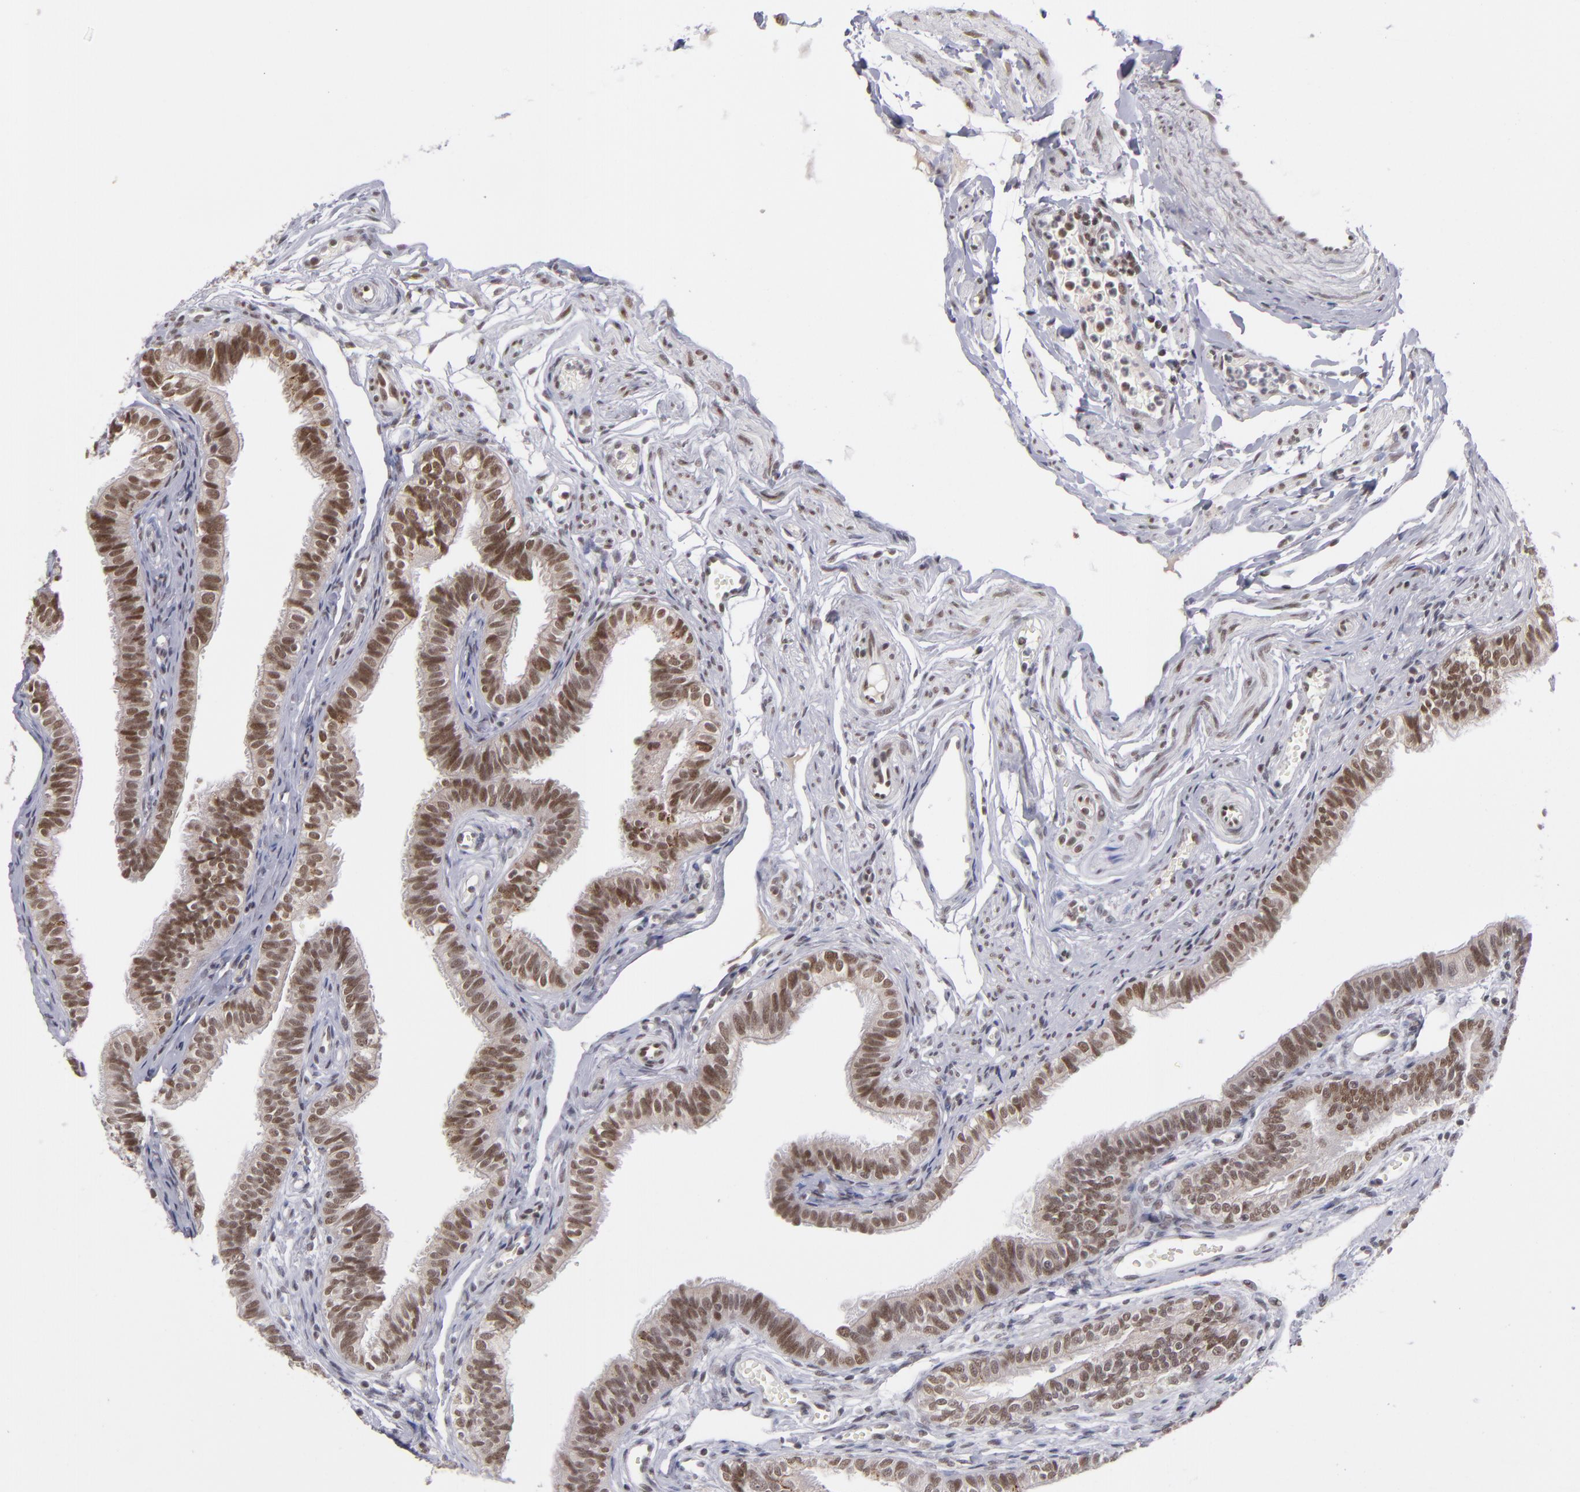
{"staining": {"intensity": "moderate", "quantity": ">75%", "location": "nuclear"}, "tissue": "fallopian tube", "cell_type": "Glandular cells", "image_type": "normal", "snomed": [{"axis": "morphology", "description": "Normal tissue, NOS"}, {"axis": "morphology", "description": "Dermoid, NOS"}, {"axis": "topography", "description": "Fallopian tube"}], "caption": "Glandular cells exhibit medium levels of moderate nuclear positivity in approximately >75% of cells in benign human fallopian tube.", "gene": "MLLT3", "patient": {"sex": "female", "age": 33}}